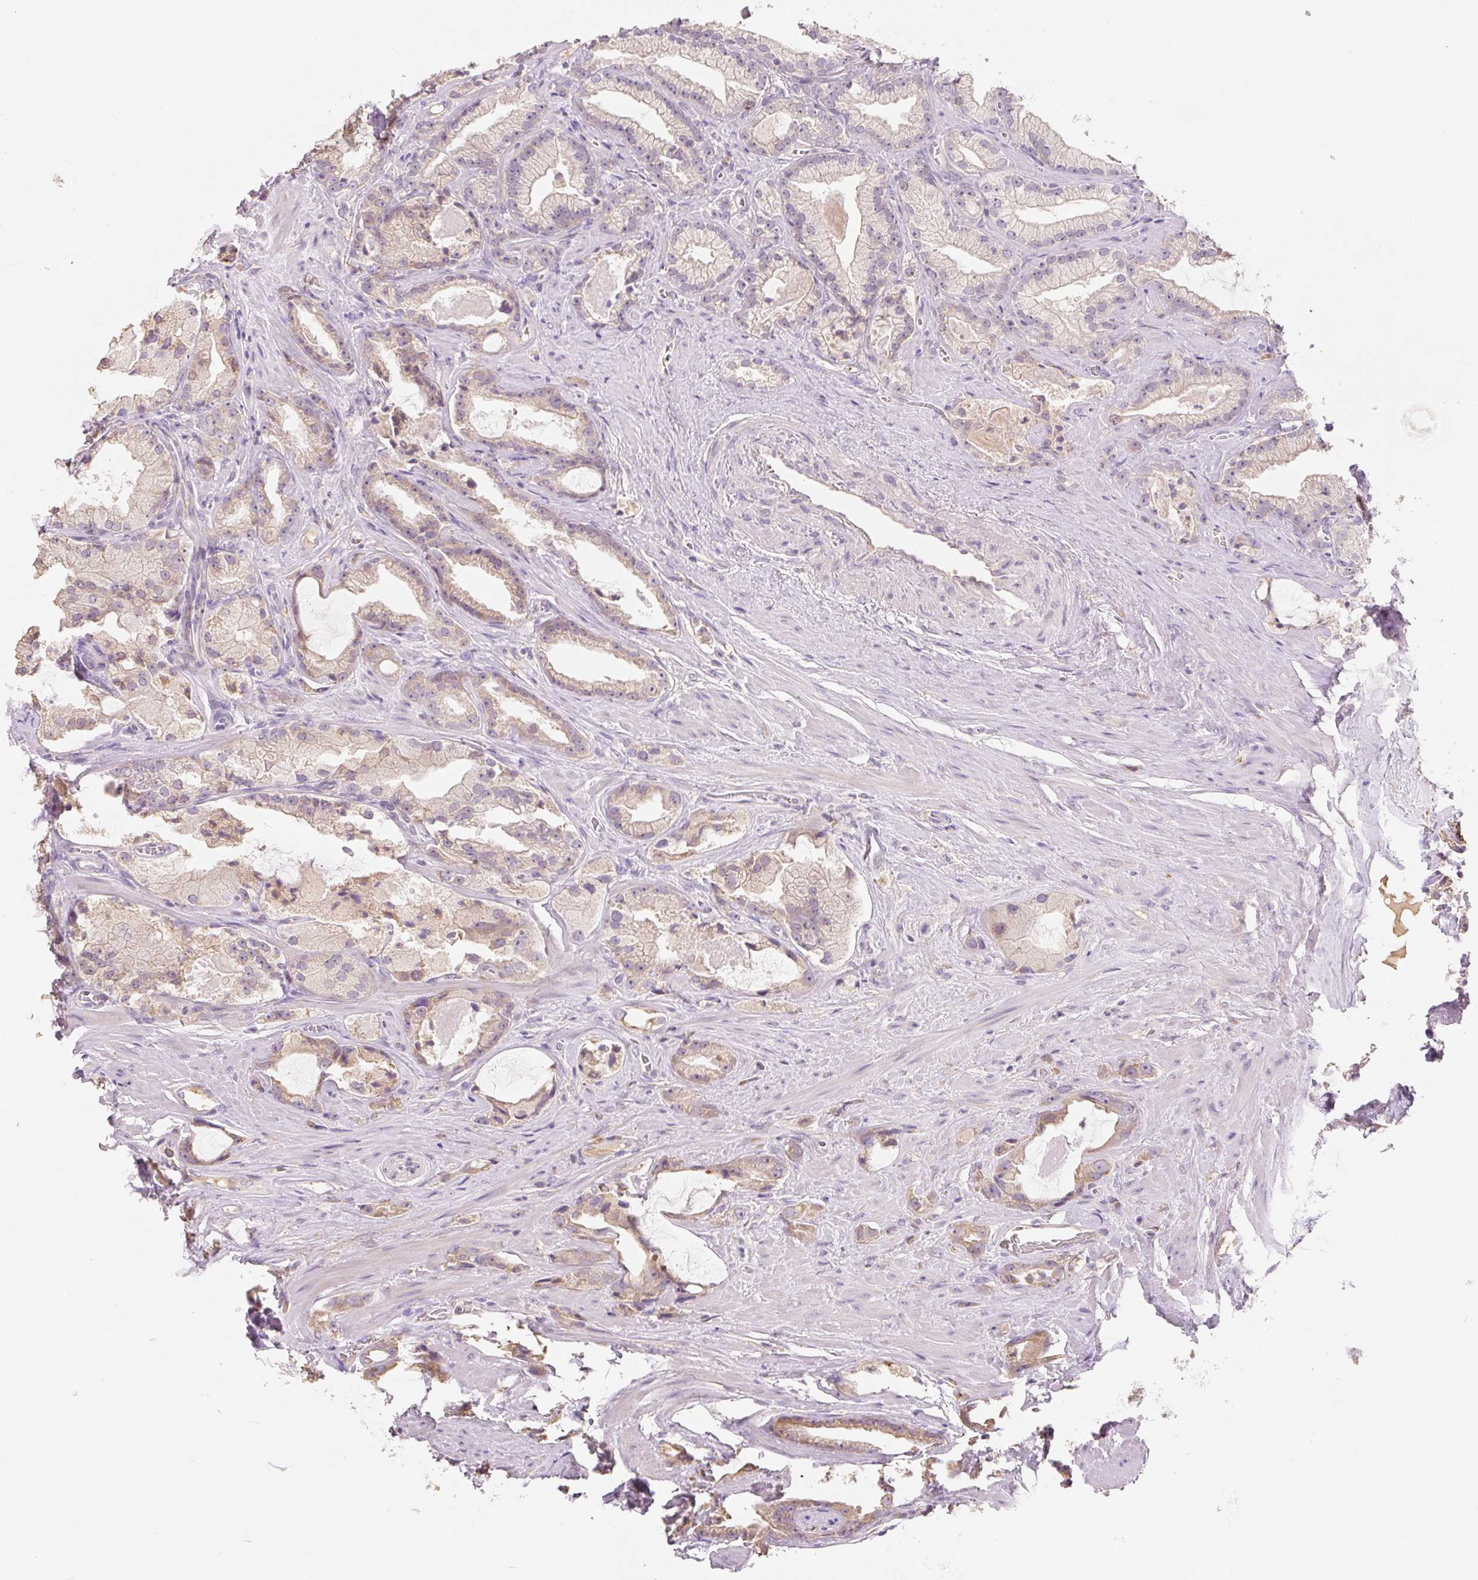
{"staining": {"intensity": "weak", "quantity": "25%-75%", "location": "cytoplasmic/membranous"}, "tissue": "prostate cancer", "cell_type": "Tumor cells", "image_type": "cancer", "snomed": [{"axis": "morphology", "description": "Adenocarcinoma, High grade"}, {"axis": "topography", "description": "Prostate"}], "caption": "Weak cytoplasmic/membranous positivity for a protein is identified in about 25%-75% of tumor cells of adenocarcinoma (high-grade) (prostate) using IHC.", "gene": "MIA2", "patient": {"sex": "male", "age": 68}}